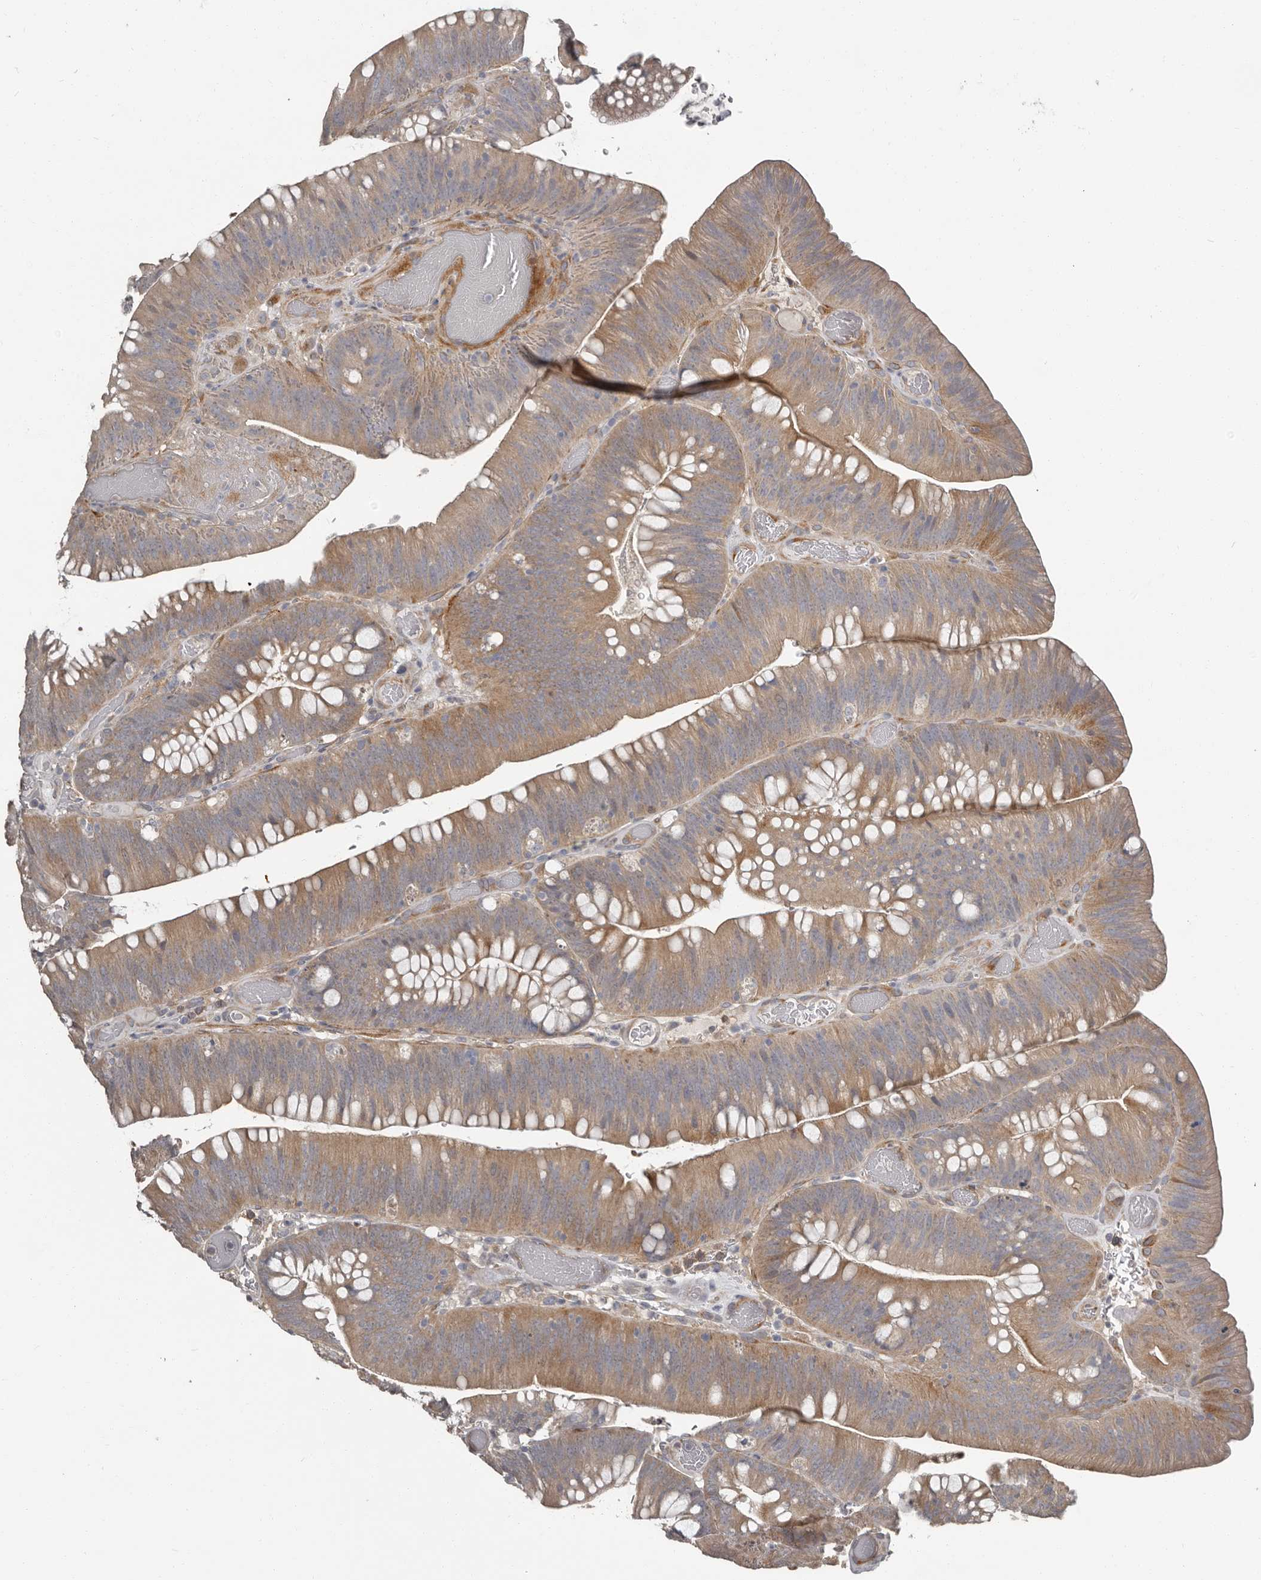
{"staining": {"intensity": "moderate", "quantity": ">75%", "location": "cytoplasmic/membranous"}, "tissue": "colorectal cancer", "cell_type": "Tumor cells", "image_type": "cancer", "snomed": [{"axis": "morphology", "description": "Normal tissue, NOS"}, {"axis": "topography", "description": "Colon"}], "caption": "Immunohistochemistry (IHC) image of neoplastic tissue: colorectal cancer stained using IHC exhibits medium levels of moderate protein expression localized specifically in the cytoplasmic/membranous of tumor cells, appearing as a cytoplasmic/membranous brown color.", "gene": "KCNJ8", "patient": {"sex": "female", "age": 82}}